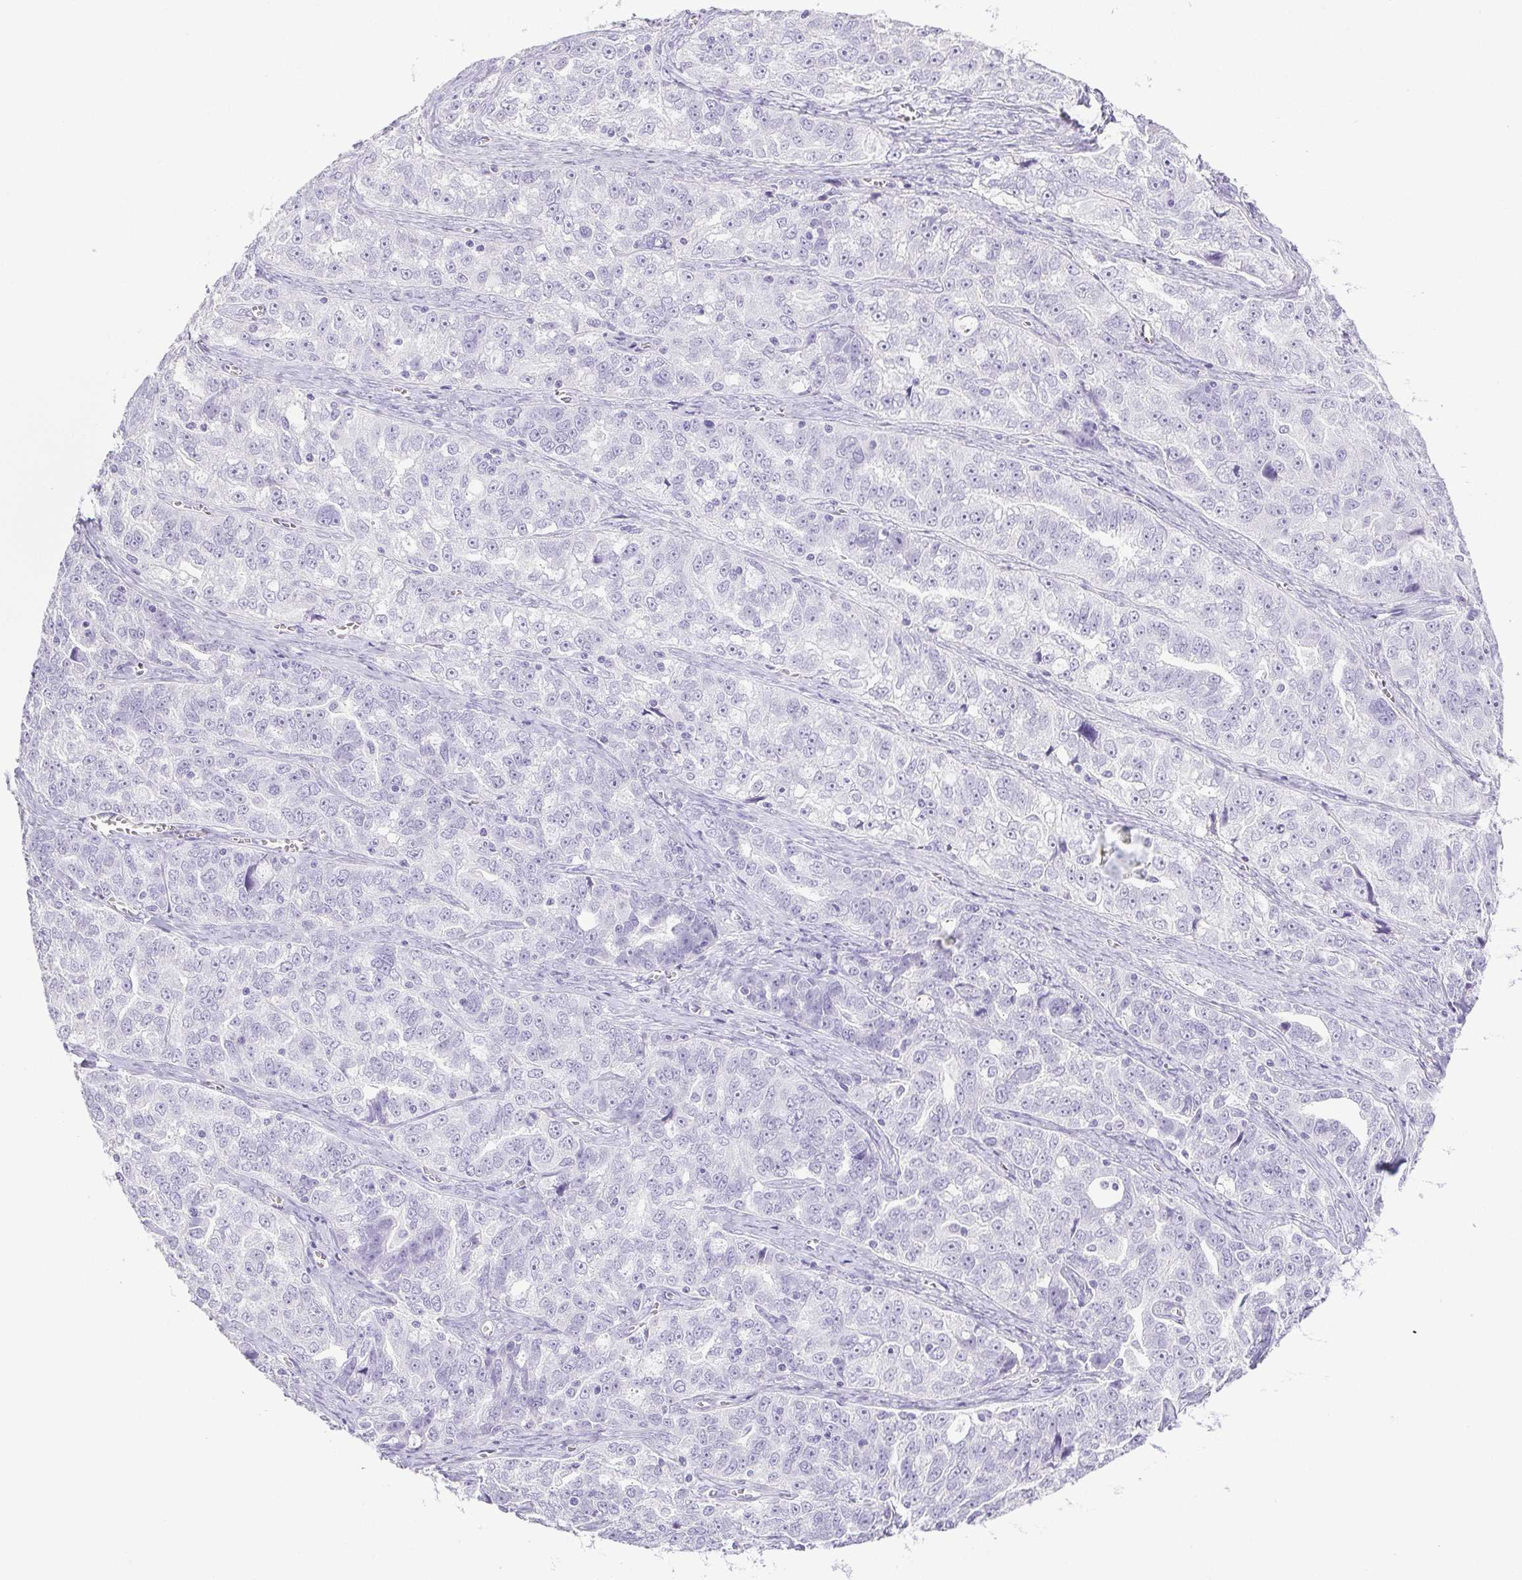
{"staining": {"intensity": "negative", "quantity": "none", "location": "none"}, "tissue": "ovarian cancer", "cell_type": "Tumor cells", "image_type": "cancer", "snomed": [{"axis": "morphology", "description": "Cystadenocarcinoma, serous, NOS"}, {"axis": "topography", "description": "Ovary"}], "caption": "This is an immunohistochemistry micrograph of ovarian cancer (serous cystadenocarcinoma). There is no expression in tumor cells.", "gene": "HLA-G", "patient": {"sex": "female", "age": 51}}